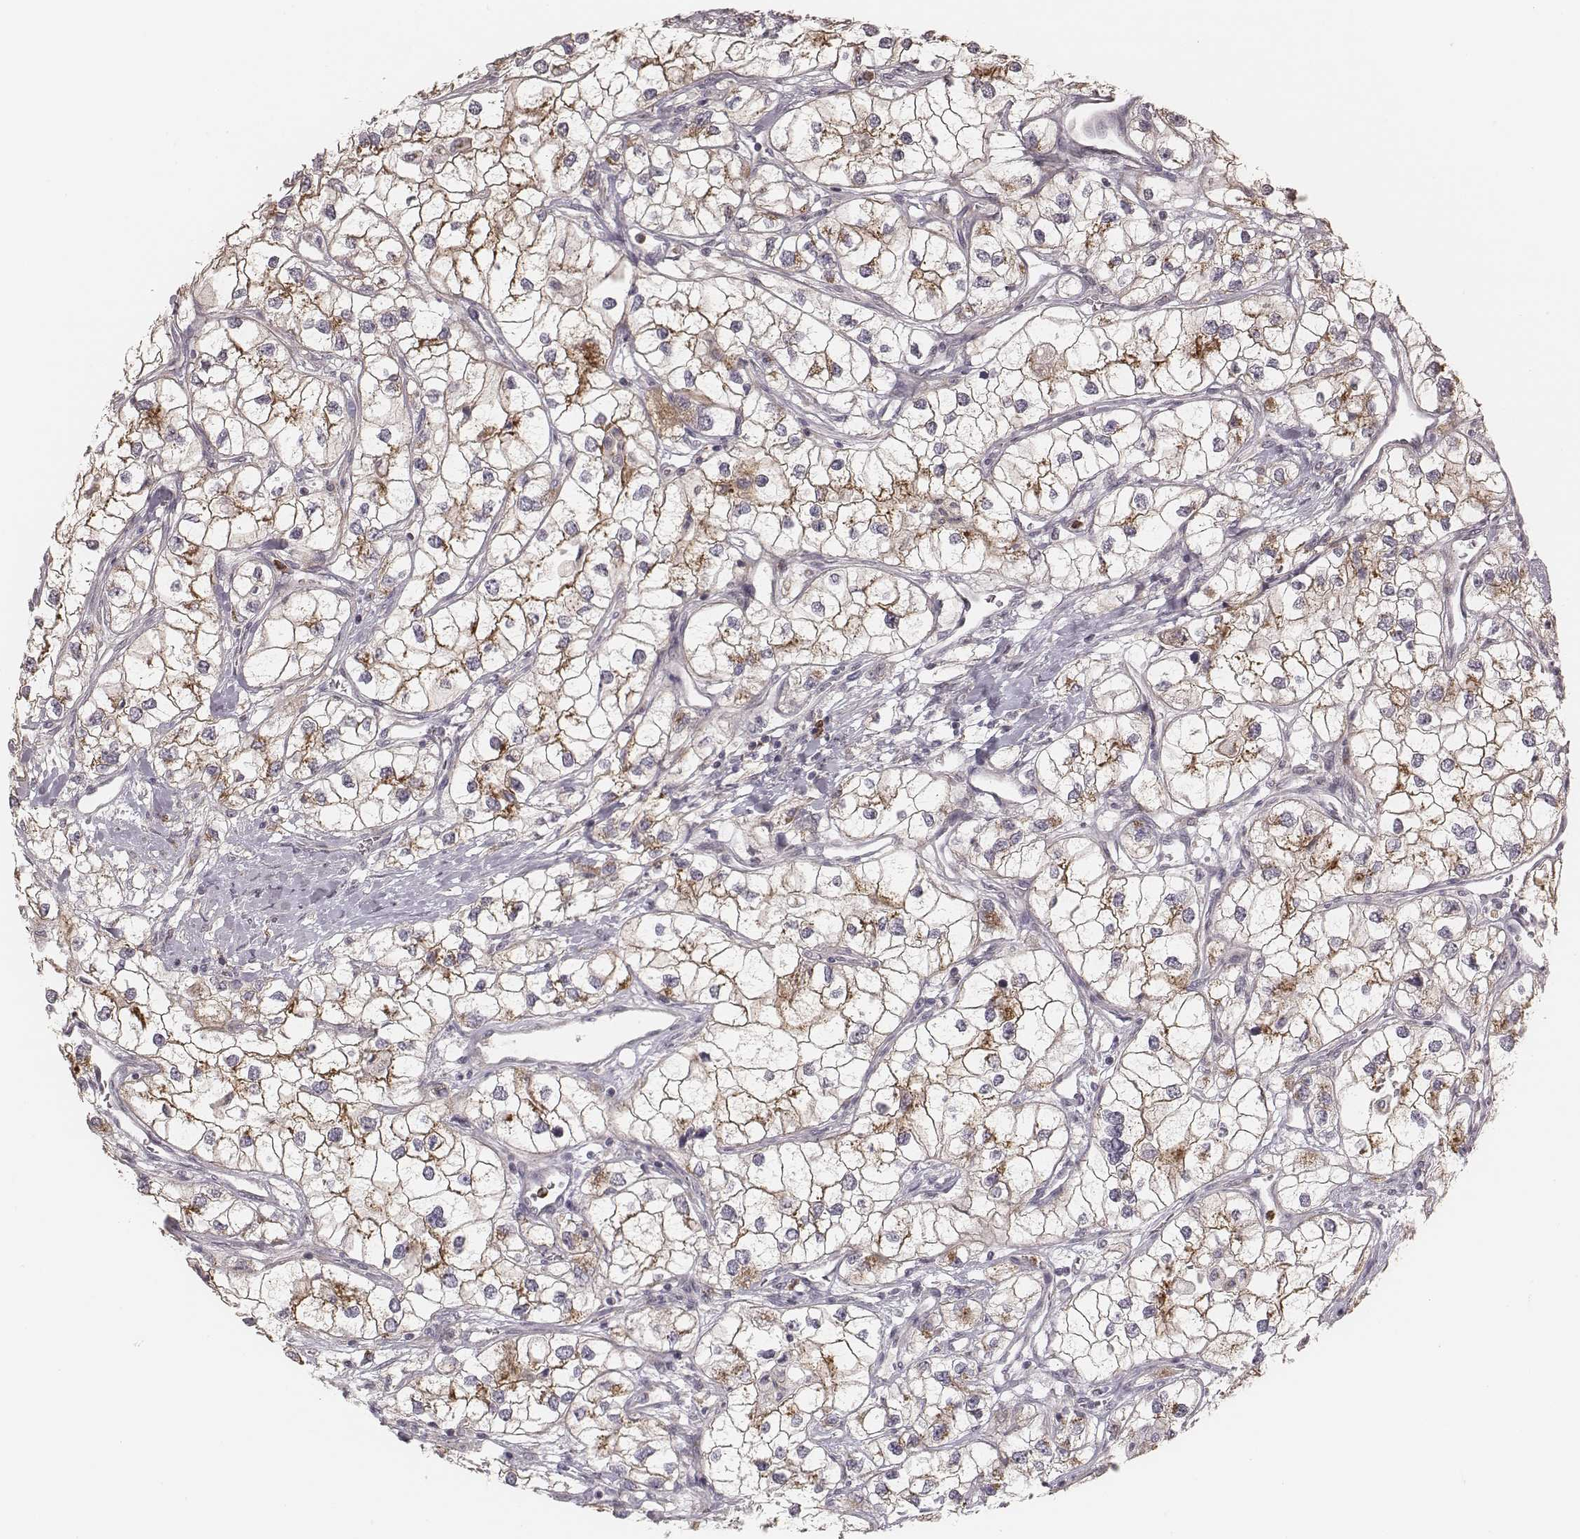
{"staining": {"intensity": "moderate", "quantity": ">75%", "location": "cytoplasmic/membranous"}, "tissue": "renal cancer", "cell_type": "Tumor cells", "image_type": "cancer", "snomed": [{"axis": "morphology", "description": "Adenocarcinoma, NOS"}, {"axis": "topography", "description": "Kidney"}], "caption": "Immunohistochemical staining of human adenocarcinoma (renal) reveals medium levels of moderate cytoplasmic/membranous protein staining in about >75% of tumor cells. (Brightfield microscopy of DAB IHC at high magnification).", "gene": "ABCA7", "patient": {"sex": "male", "age": 59}}